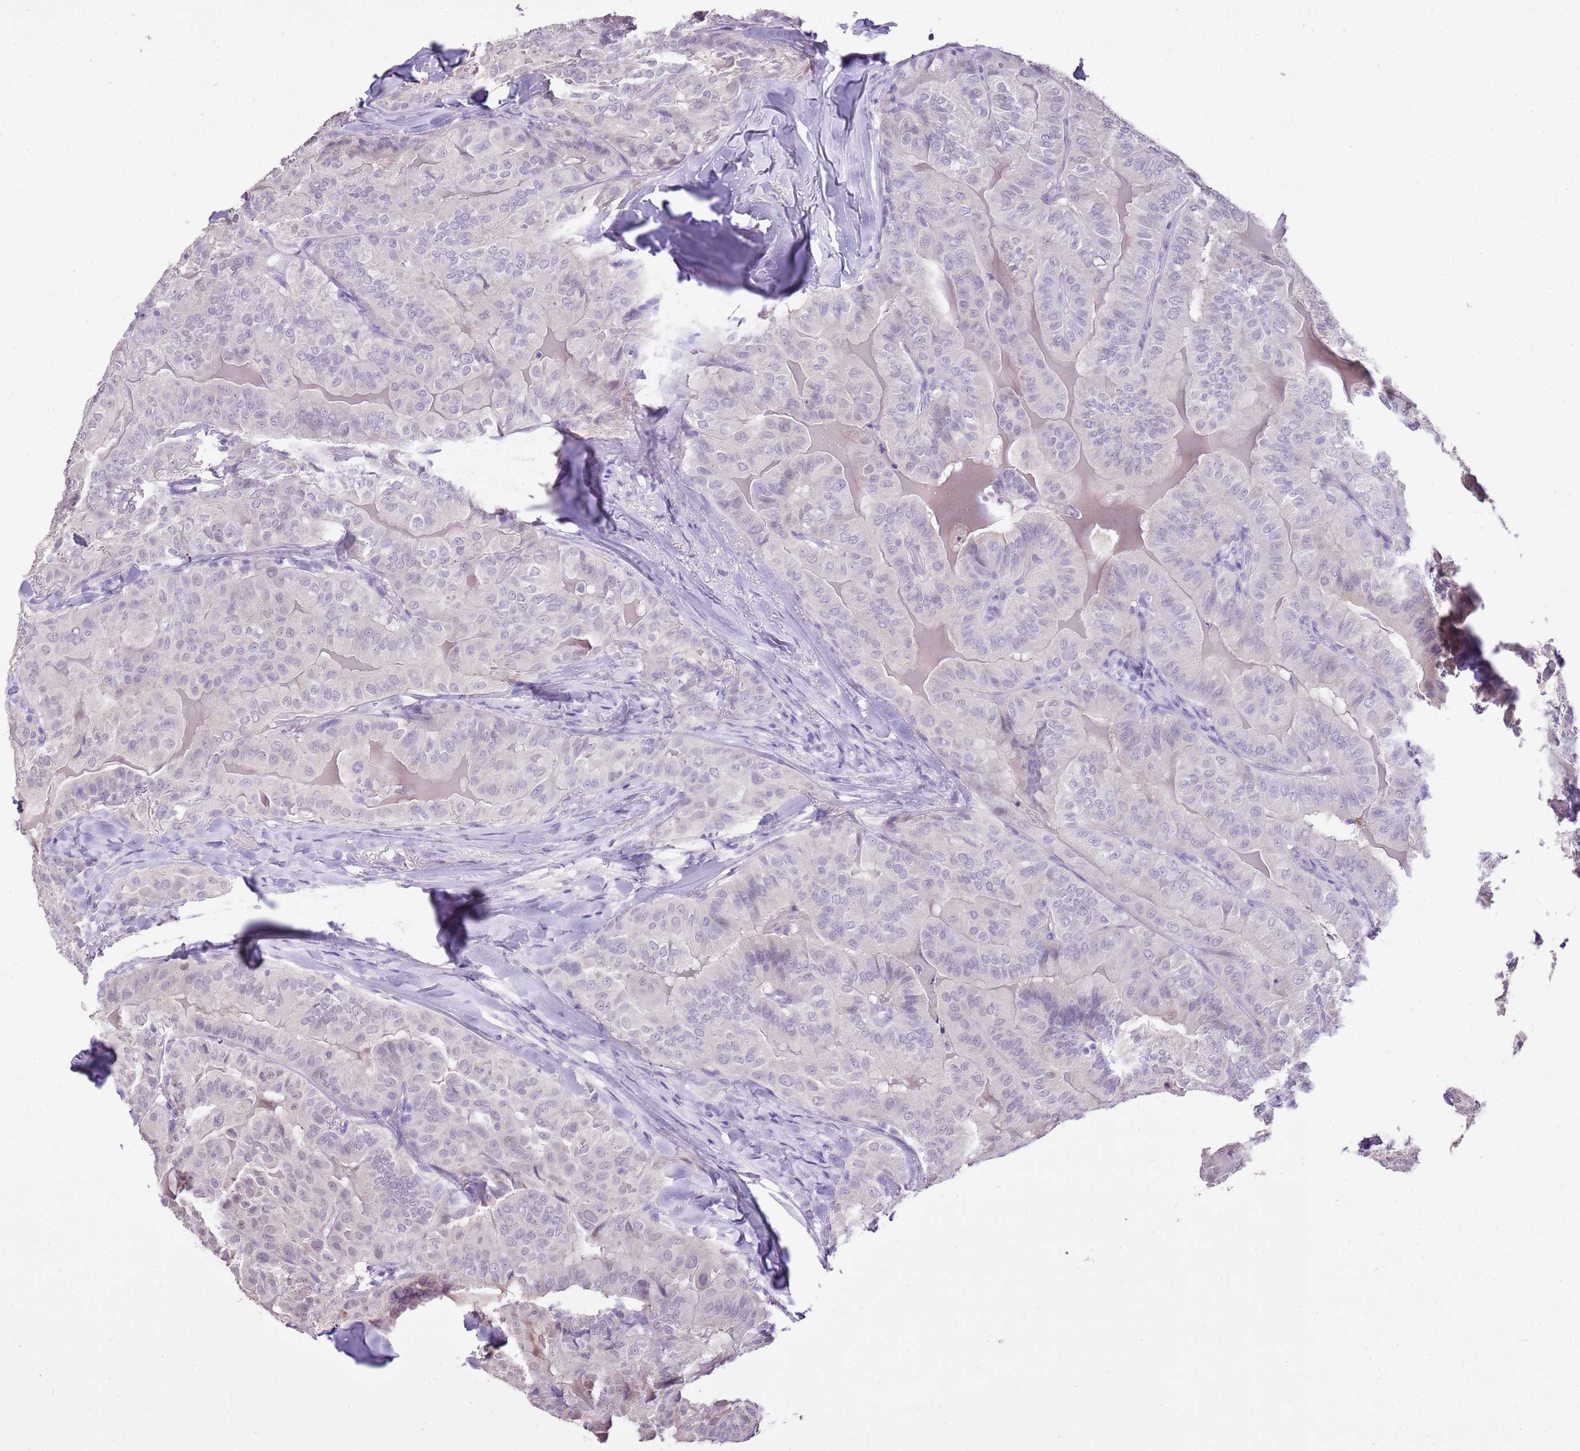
{"staining": {"intensity": "negative", "quantity": "none", "location": "none"}, "tissue": "thyroid cancer", "cell_type": "Tumor cells", "image_type": "cancer", "snomed": [{"axis": "morphology", "description": "Papillary adenocarcinoma, NOS"}, {"axis": "topography", "description": "Thyroid gland"}], "caption": "DAB (3,3'-diaminobenzidine) immunohistochemical staining of thyroid cancer (papillary adenocarcinoma) shows no significant positivity in tumor cells.", "gene": "XPO7", "patient": {"sex": "female", "age": 68}}